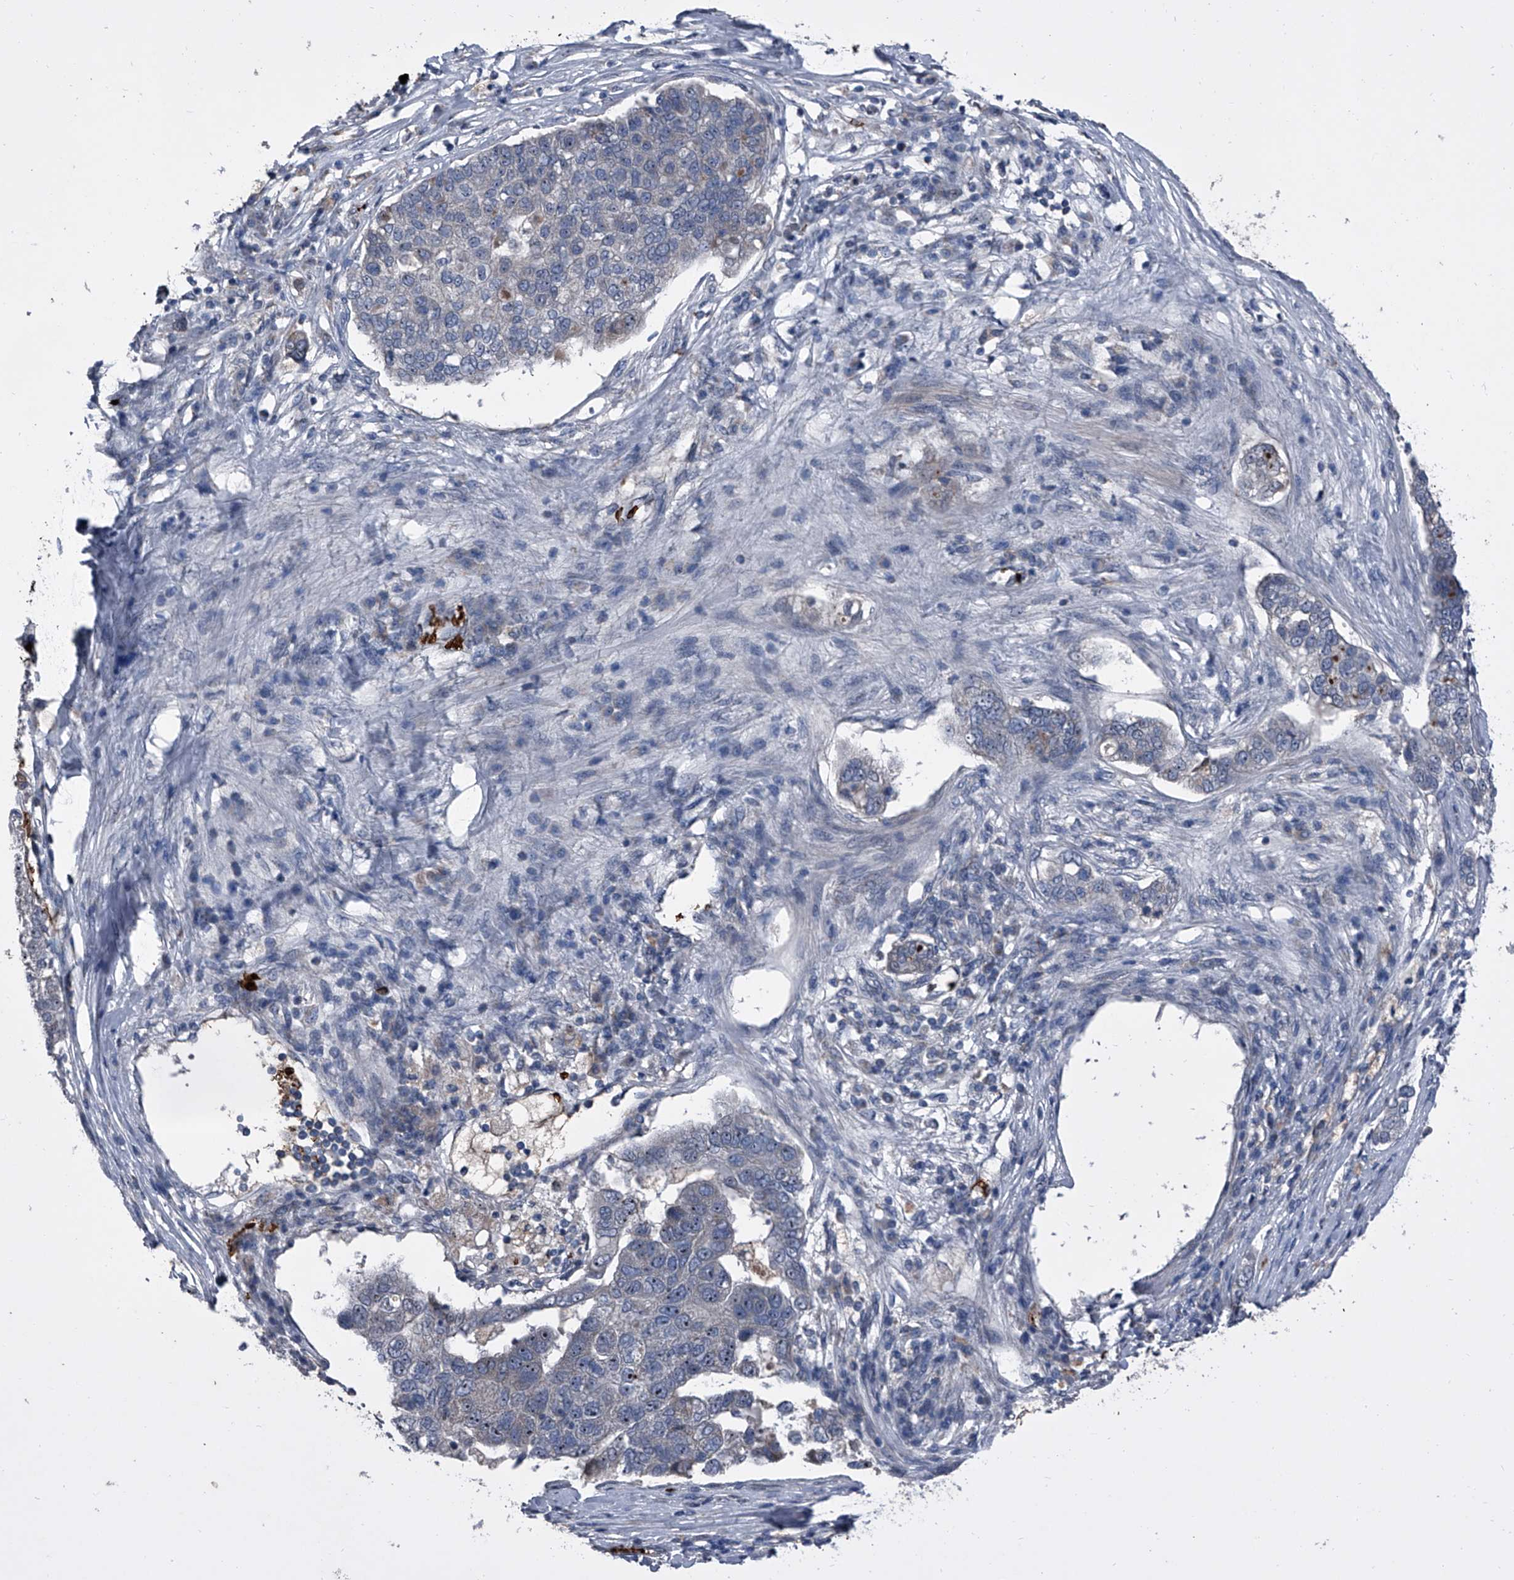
{"staining": {"intensity": "weak", "quantity": "<25%", "location": "nuclear"}, "tissue": "pancreatic cancer", "cell_type": "Tumor cells", "image_type": "cancer", "snomed": [{"axis": "morphology", "description": "Adenocarcinoma, NOS"}, {"axis": "topography", "description": "Pancreas"}], "caption": "Human pancreatic cancer stained for a protein using IHC reveals no expression in tumor cells.", "gene": "CEP85L", "patient": {"sex": "female", "age": 61}}